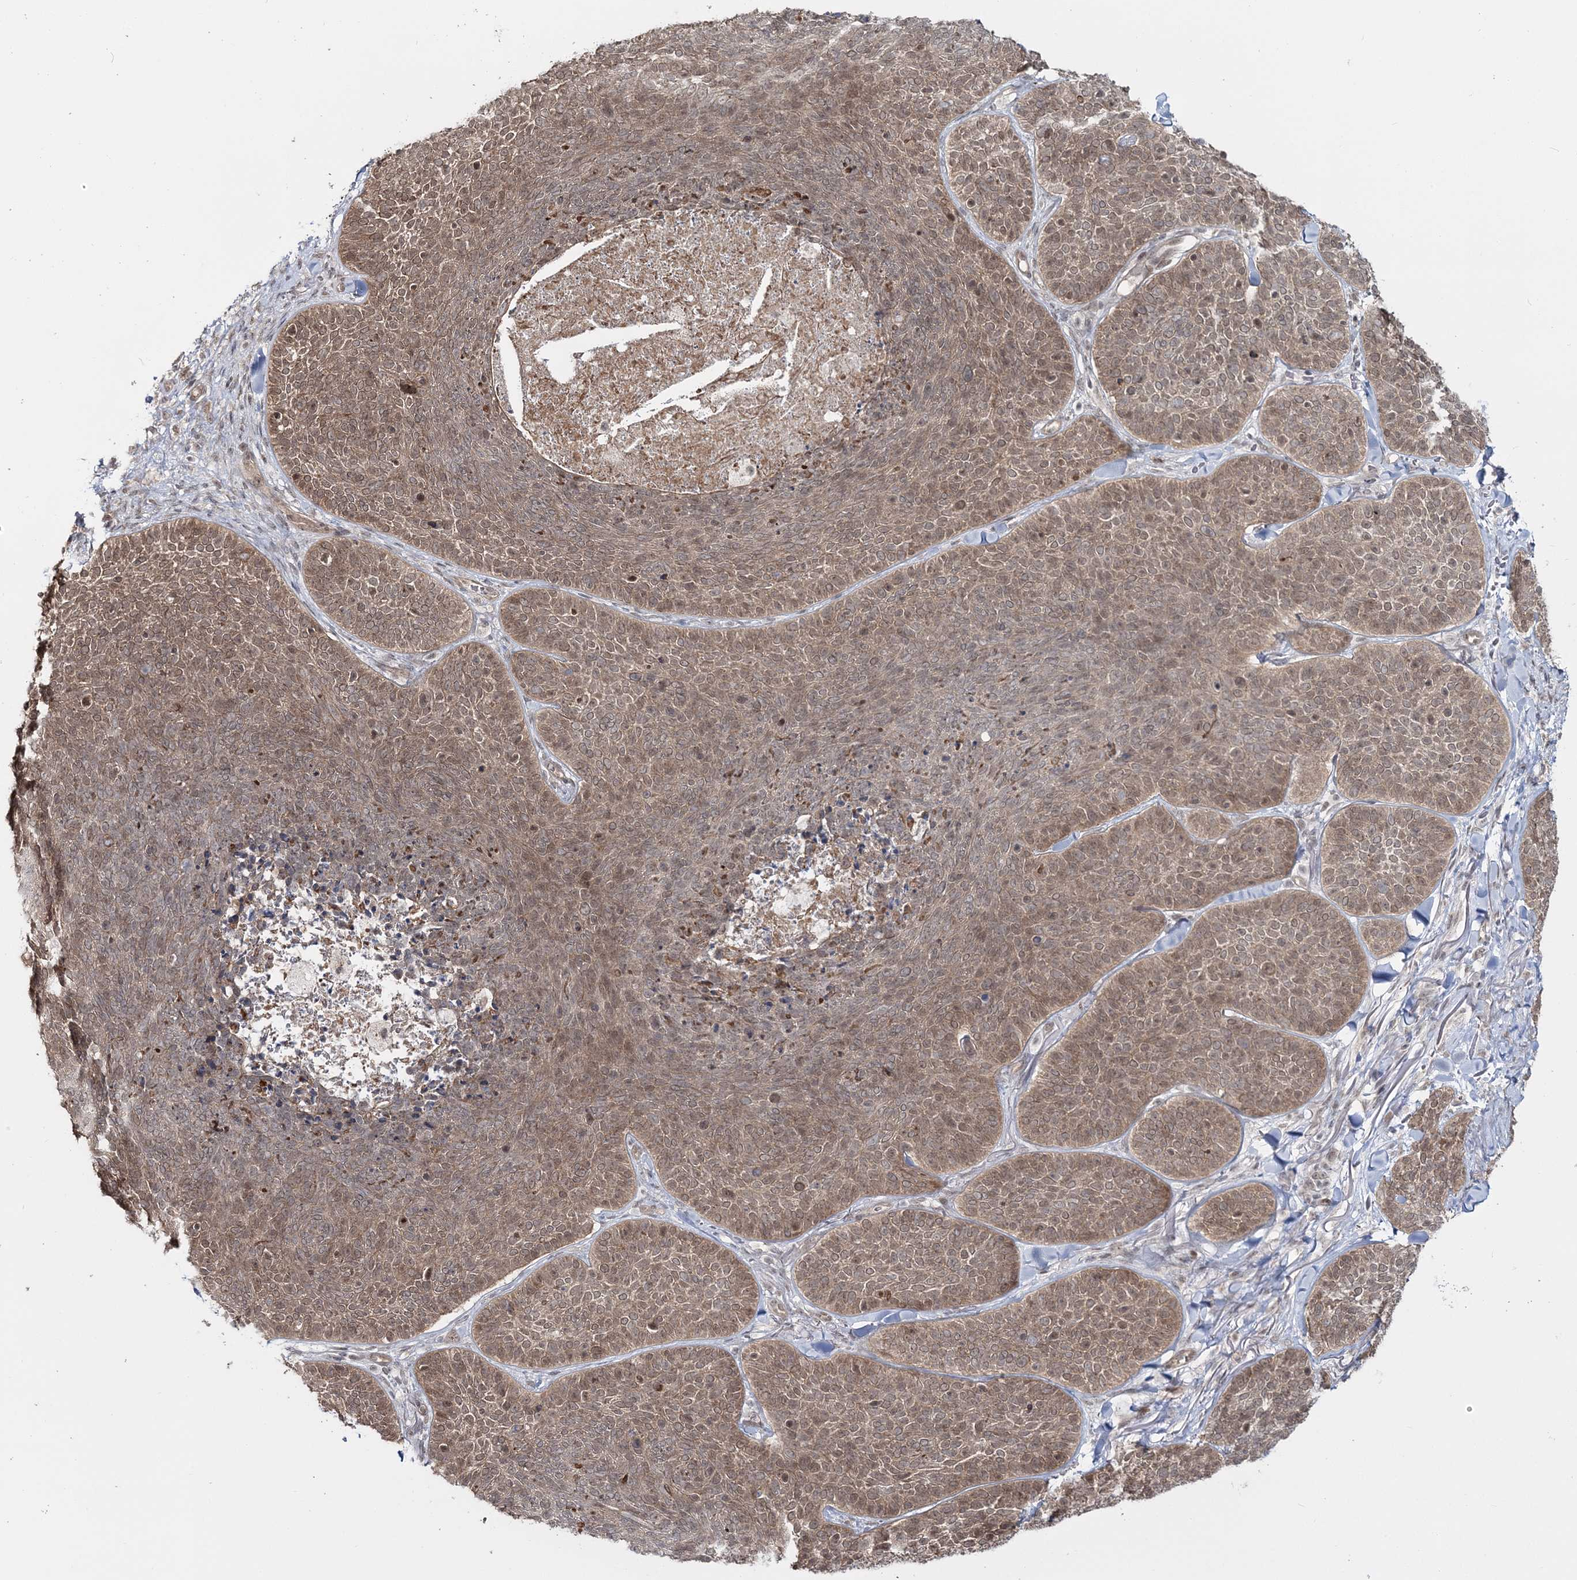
{"staining": {"intensity": "moderate", "quantity": ">75%", "location": "cytoplasmic/membranous,nuclear"}, "tissue": "skin cancer", "cell_type": "Tumor cells", "image_type": "cancer", "snomed": [{"axis": "morphology", "description": "Basal cell carcinoma"}, {"axis": "topography", "description": "Skin"}], "caption": "High-magnification brightfield microscopy of skin cancer (basal cell carcinoma) stained with DAB (brown) and counterstained with hematoxylin (blue). tumor cells exhibit moderate cytoplasmic/membranous and nuclear staining is identified in approximately>75% of cells. (DAB = brown stain, brightfield microscopy at high magnification).", "gene": "ZFAND6", "patient": {"sex": "male", "age": 85}}